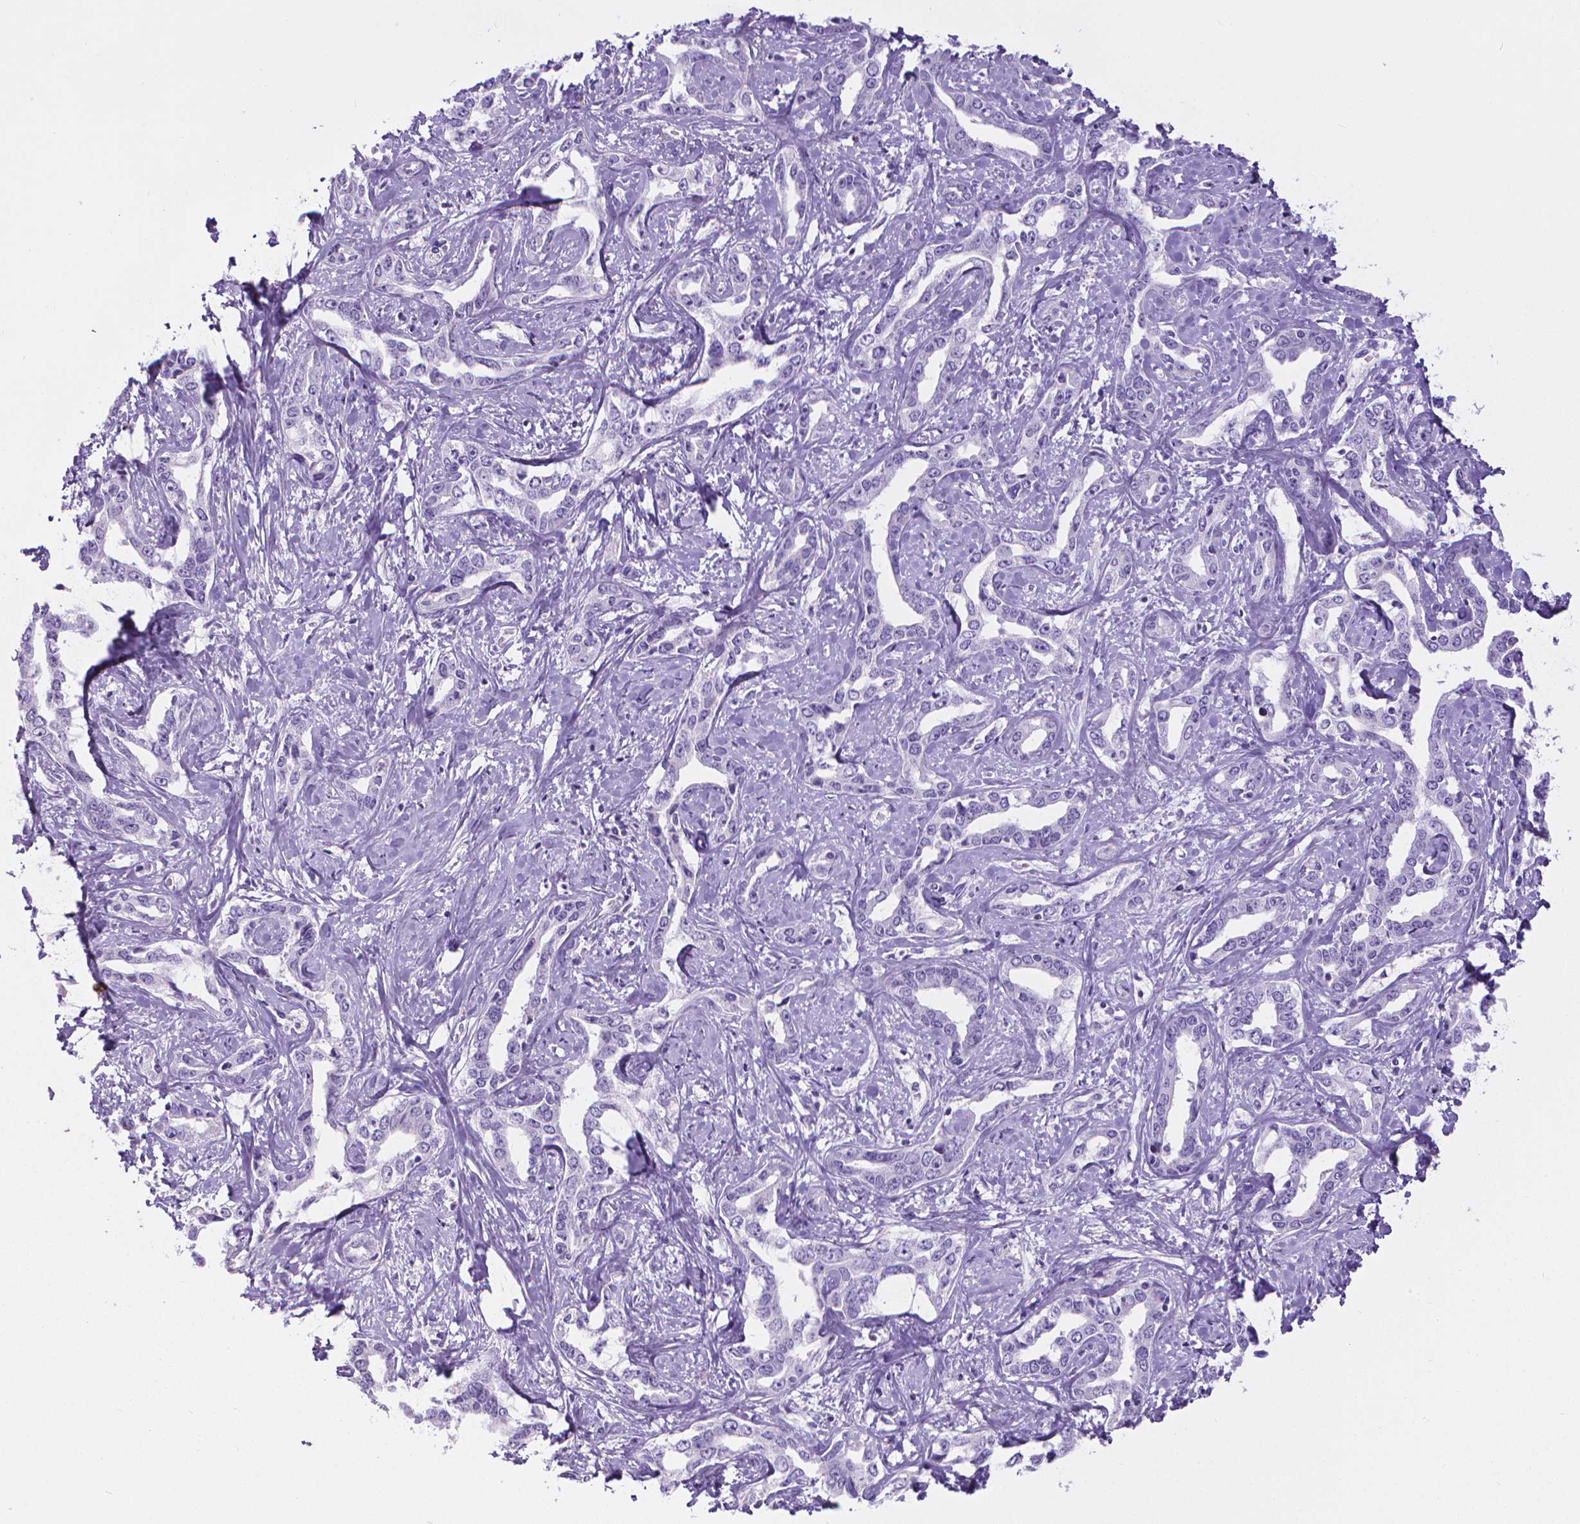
{"staining": {"intensity": "negative", "quantity": "none", "location": "none"}, "tissue": "liver cancer", "cell_type": "Tumor cells", "image_type": "cancer", "snomed": [{"axis": "morphology", "description": "Cholangiocarcinoma"}, {"axis": "topography", "description": "Liver"}], "caption": "Liver cancer (cholangiocarcinoma) stained for a protein using immunohistochemistry reveals no expression tumor cells.", "gene": "SPAG6", "patient": {"sex": "male", "age": 59}}